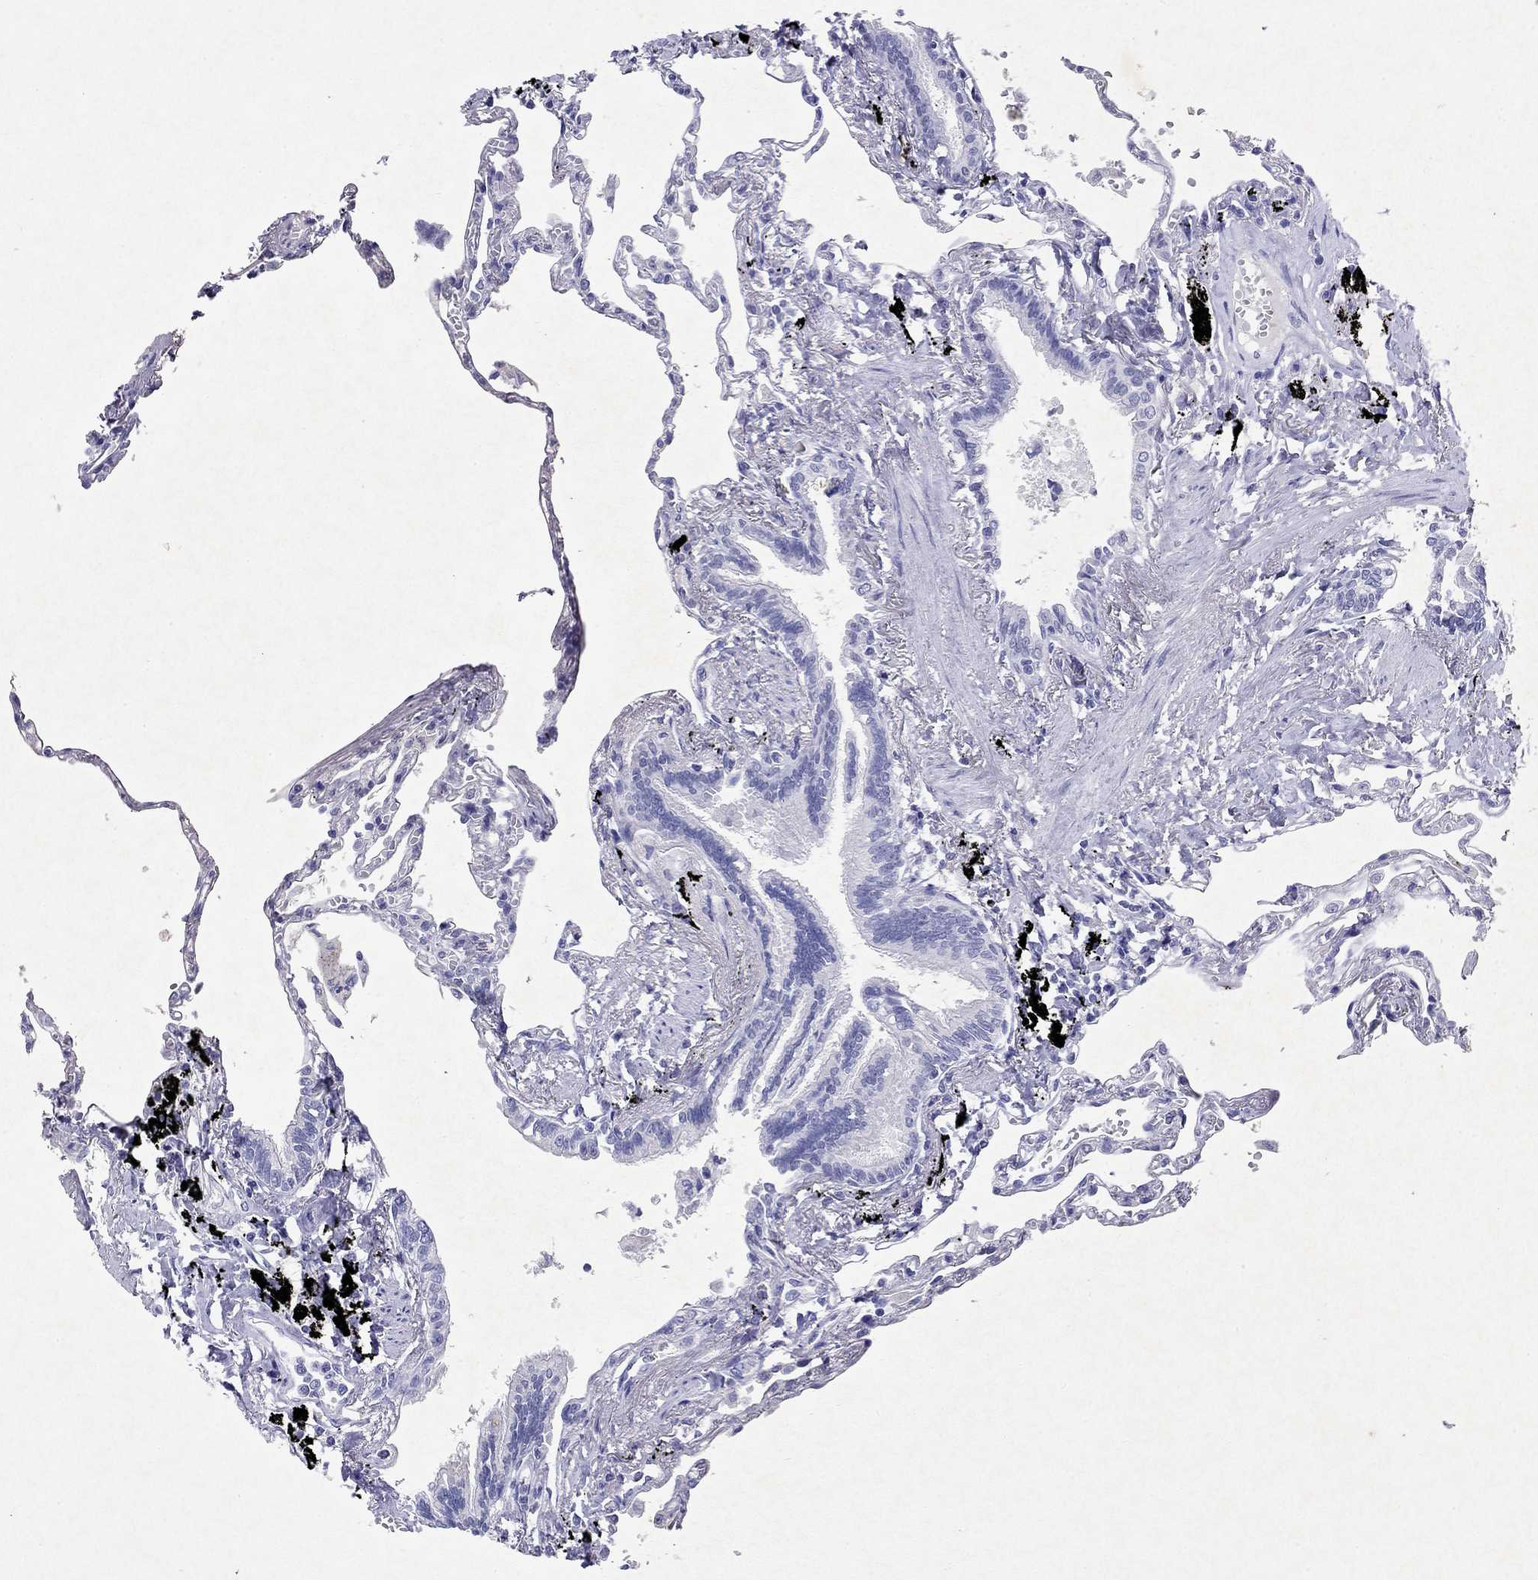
{"staining": {"intensity": "negative", "quantity": "none", "location": "none"}, "tissue": "lung", "cell_type": "Alveolar cells", "image_type": "normal", "snomed": [{"axis": "morphology", "description": "Normal tissue, NOS"}, {"axis": "topography", "description": "Lung"}], "caption": "This is an IHC image of benign human lung. There is no expression in alveolar cells.", "gene": "ARMC12", "patient": {"sex": "male", "age": 78}}